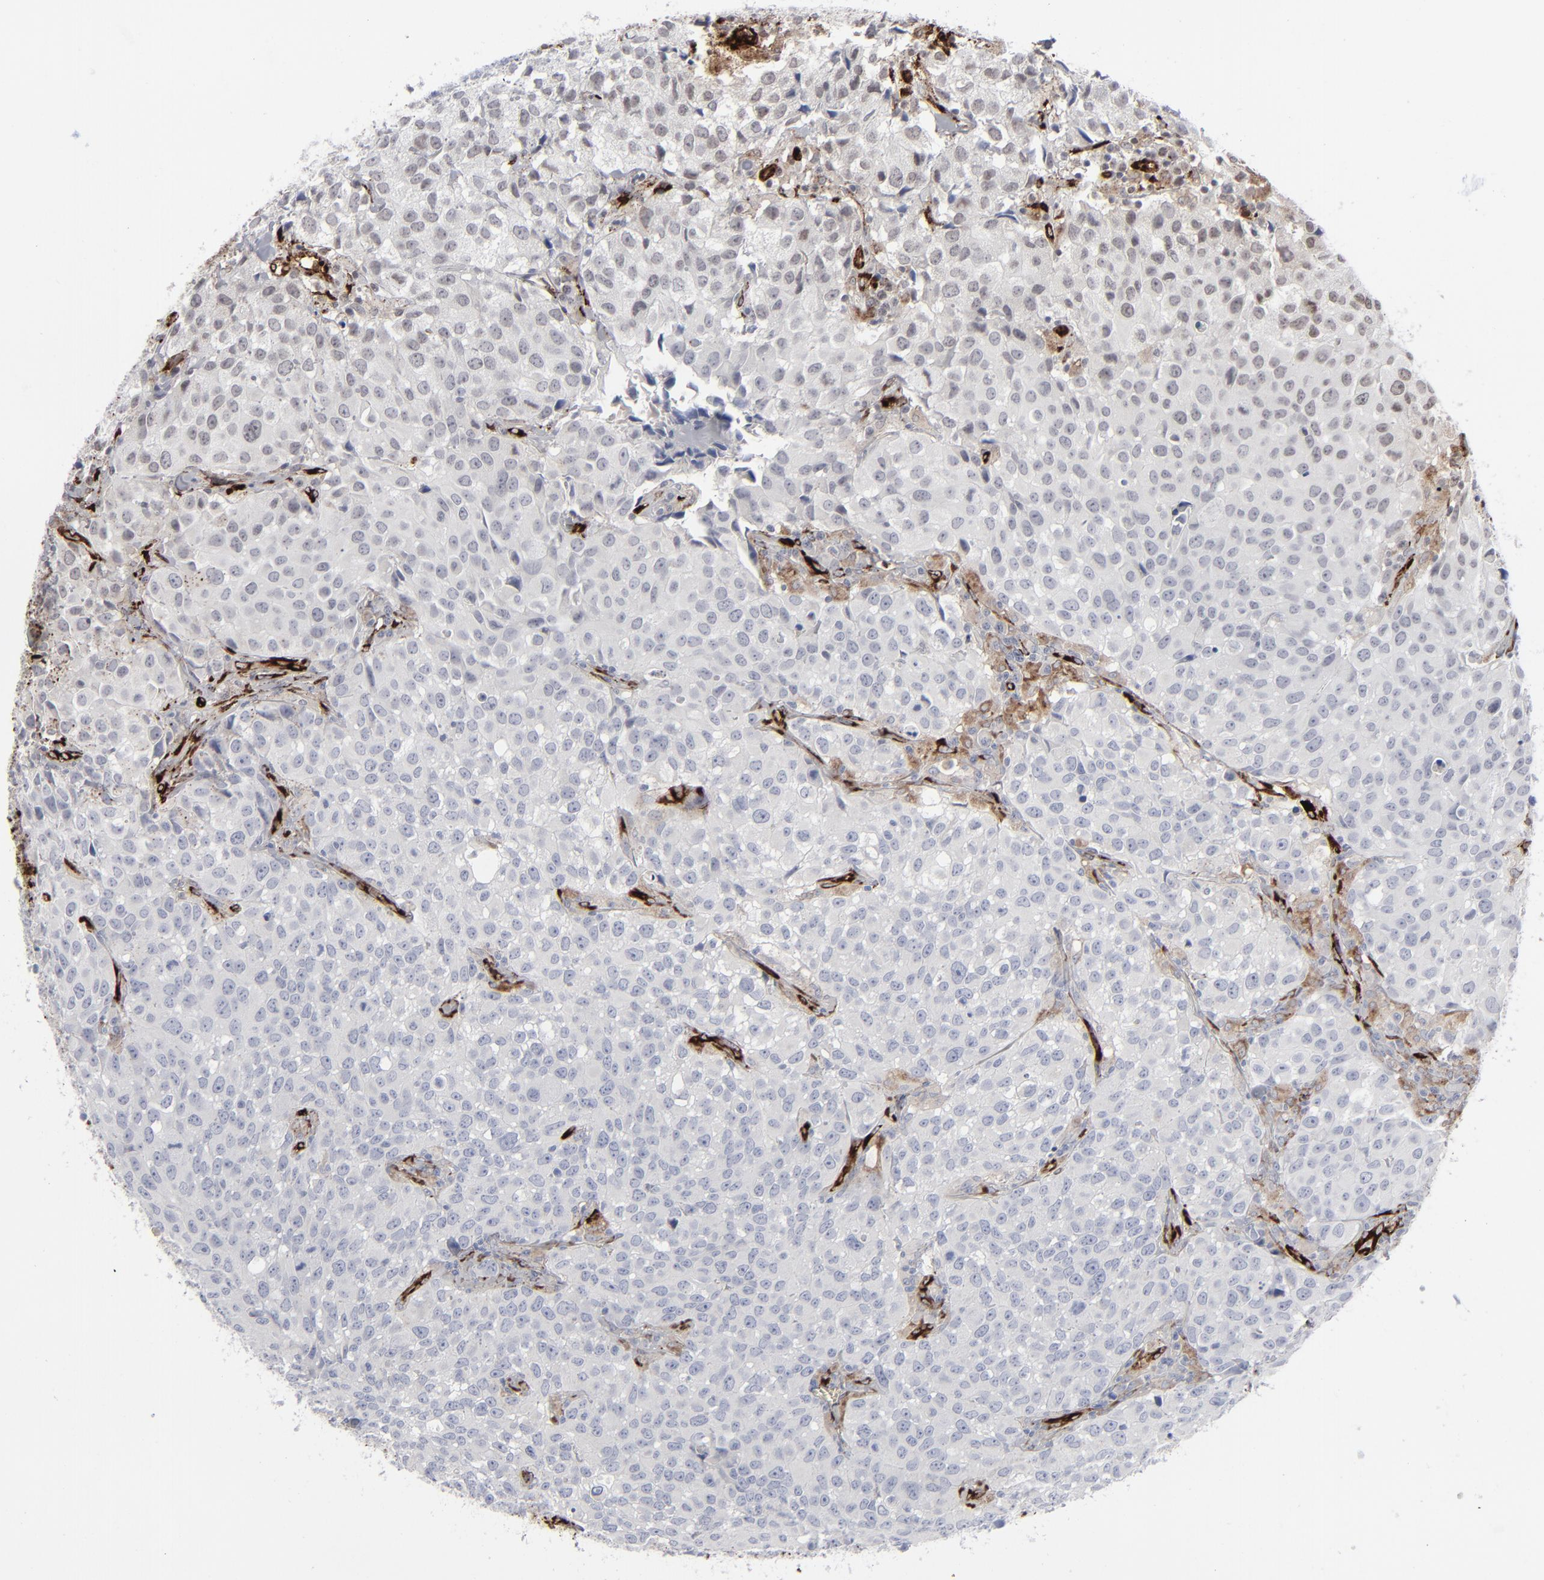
{"staining": {"intensity": "negative", "quantity": "none", "location": "none"}, "tissue": "urothelial cancer", "cell_type": "Tumor cells", "image_type": "cancer", "snomed": [{"axis": "morphology", "description": "Urothelial carcinoma, High grade"}, {"axis": "topography", "description": "Urinary bladder"}], "caption": "High magnification brightfield microscopy of high-grade urothelial carcinoma stained with DAB (3,3'-diaminobenzidine) (brown) and counterstained with hematoxylin (blue): tumor cells show no significant expression.", "gene": "SPARC", "patient": {"sex": "female", "age": 75}}